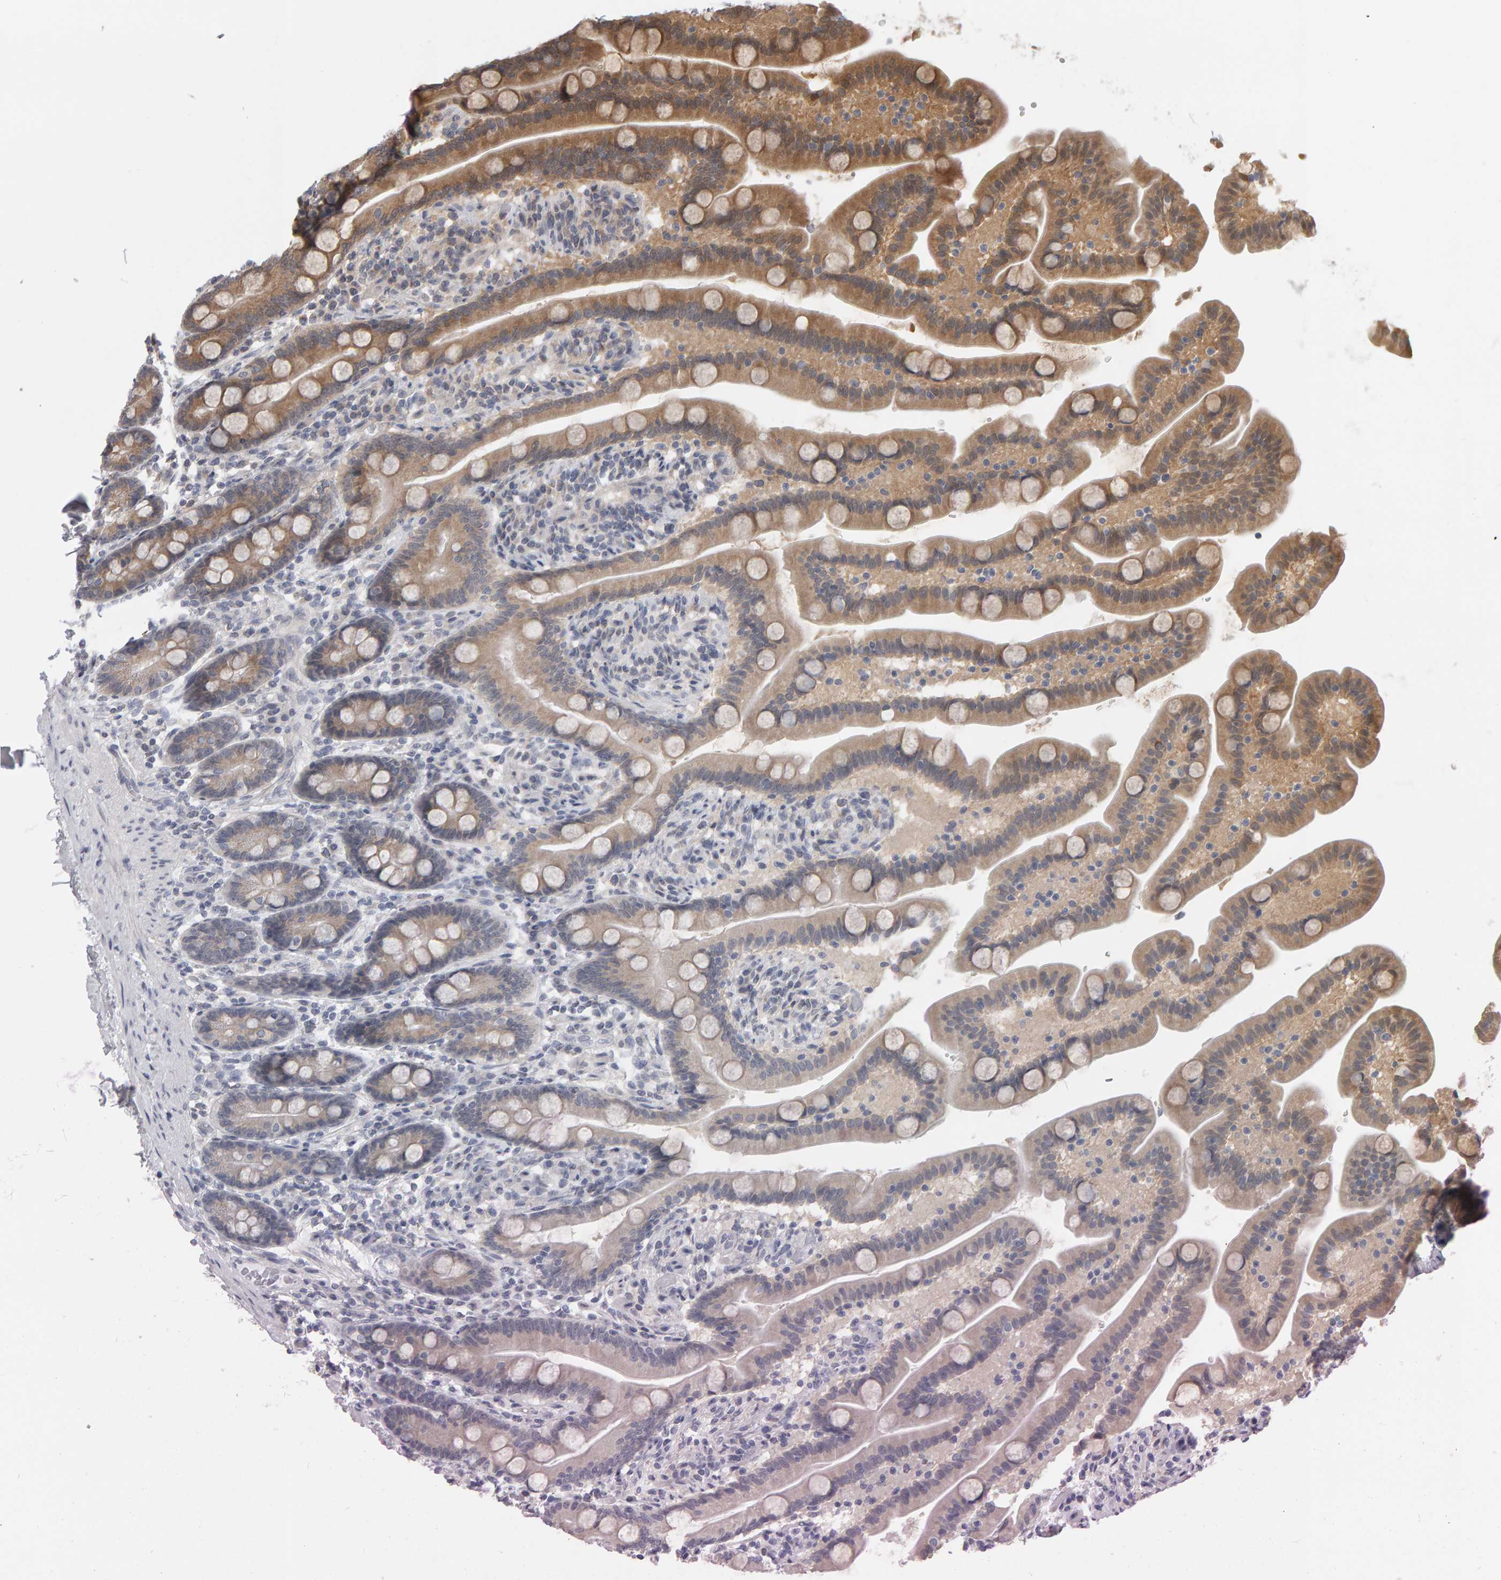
{"staining": {"intensity": "moderate", "quantity": ">75%", "location": "cytoplasmic/membranous"}, "tissue": "duodenum", "cell_type": "Glandular cells", "image_type": "normal", "snomed": [{"axis": "morphology", "description": "Normal tissue, NOS"}, {"axis": "topography", "description": "Duodenum"}], "caption": "This histopathology image reveals normal duodenum stained with IHC to label a protein in brown. The cytoplasmic/membranous of glandular cells show moderate positivity for the protein. Nuclei are counter-stained blue.", "gene": "MSRA", "patient": {"sex": "male", "age": 54}}